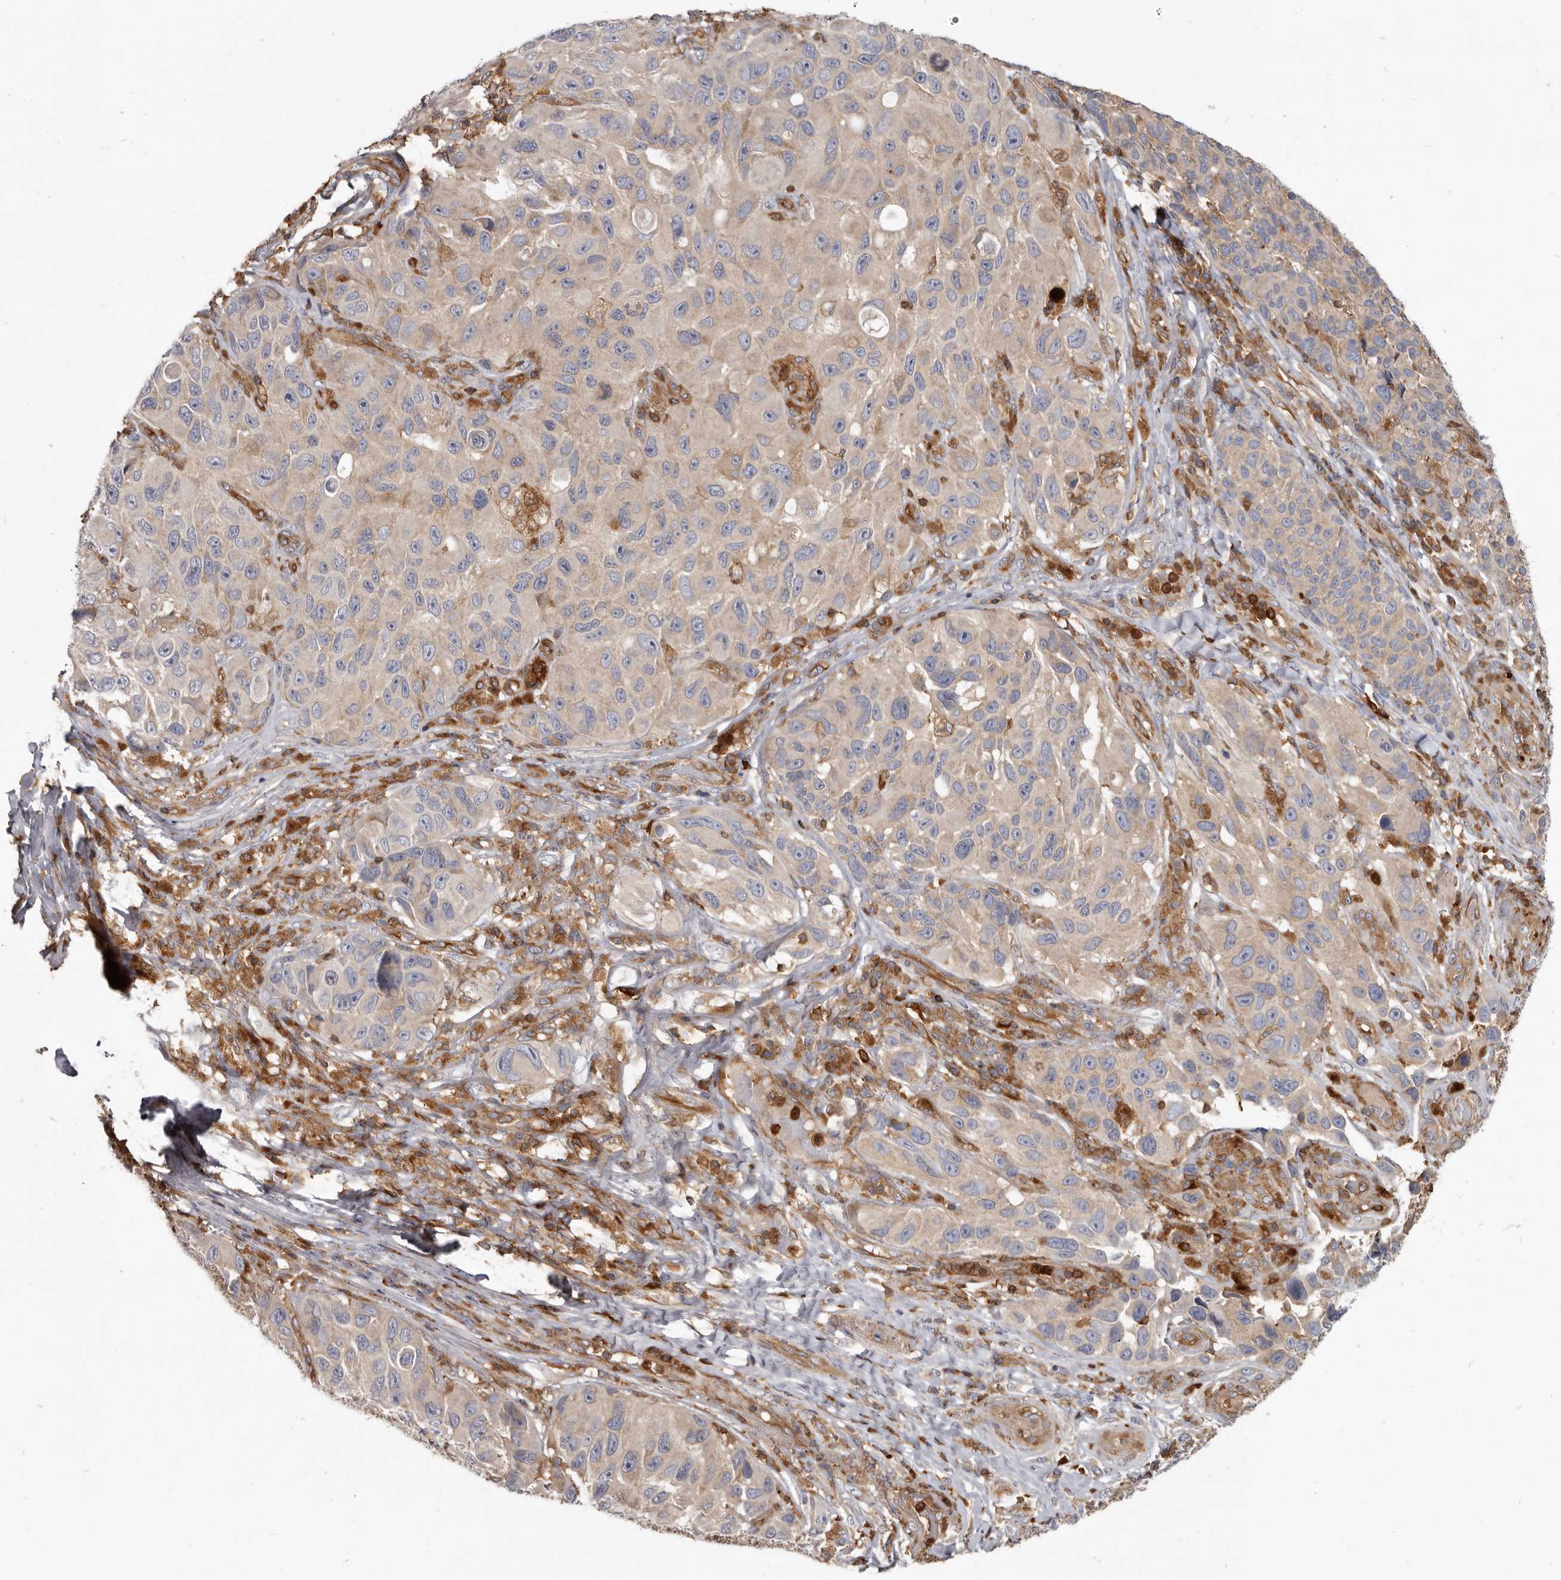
{"staining": {"intensity": "negative", "quantity": "none", "location": "none"}, "tissue": "melanoma", "cell_type": "Tumor cells", "image_type": "cancer", "snomed": [{"axis": "morphology", "description": "Malignant melanoma, NOS"}, {"axis": "topography", "description": "Skin"}], "caption": "This is an IHC photomicrograph of malignant melanoma. There is no positivity in tumor cells.", "gene": "CBL", "patient": {"sex": "female", "age": 73}}